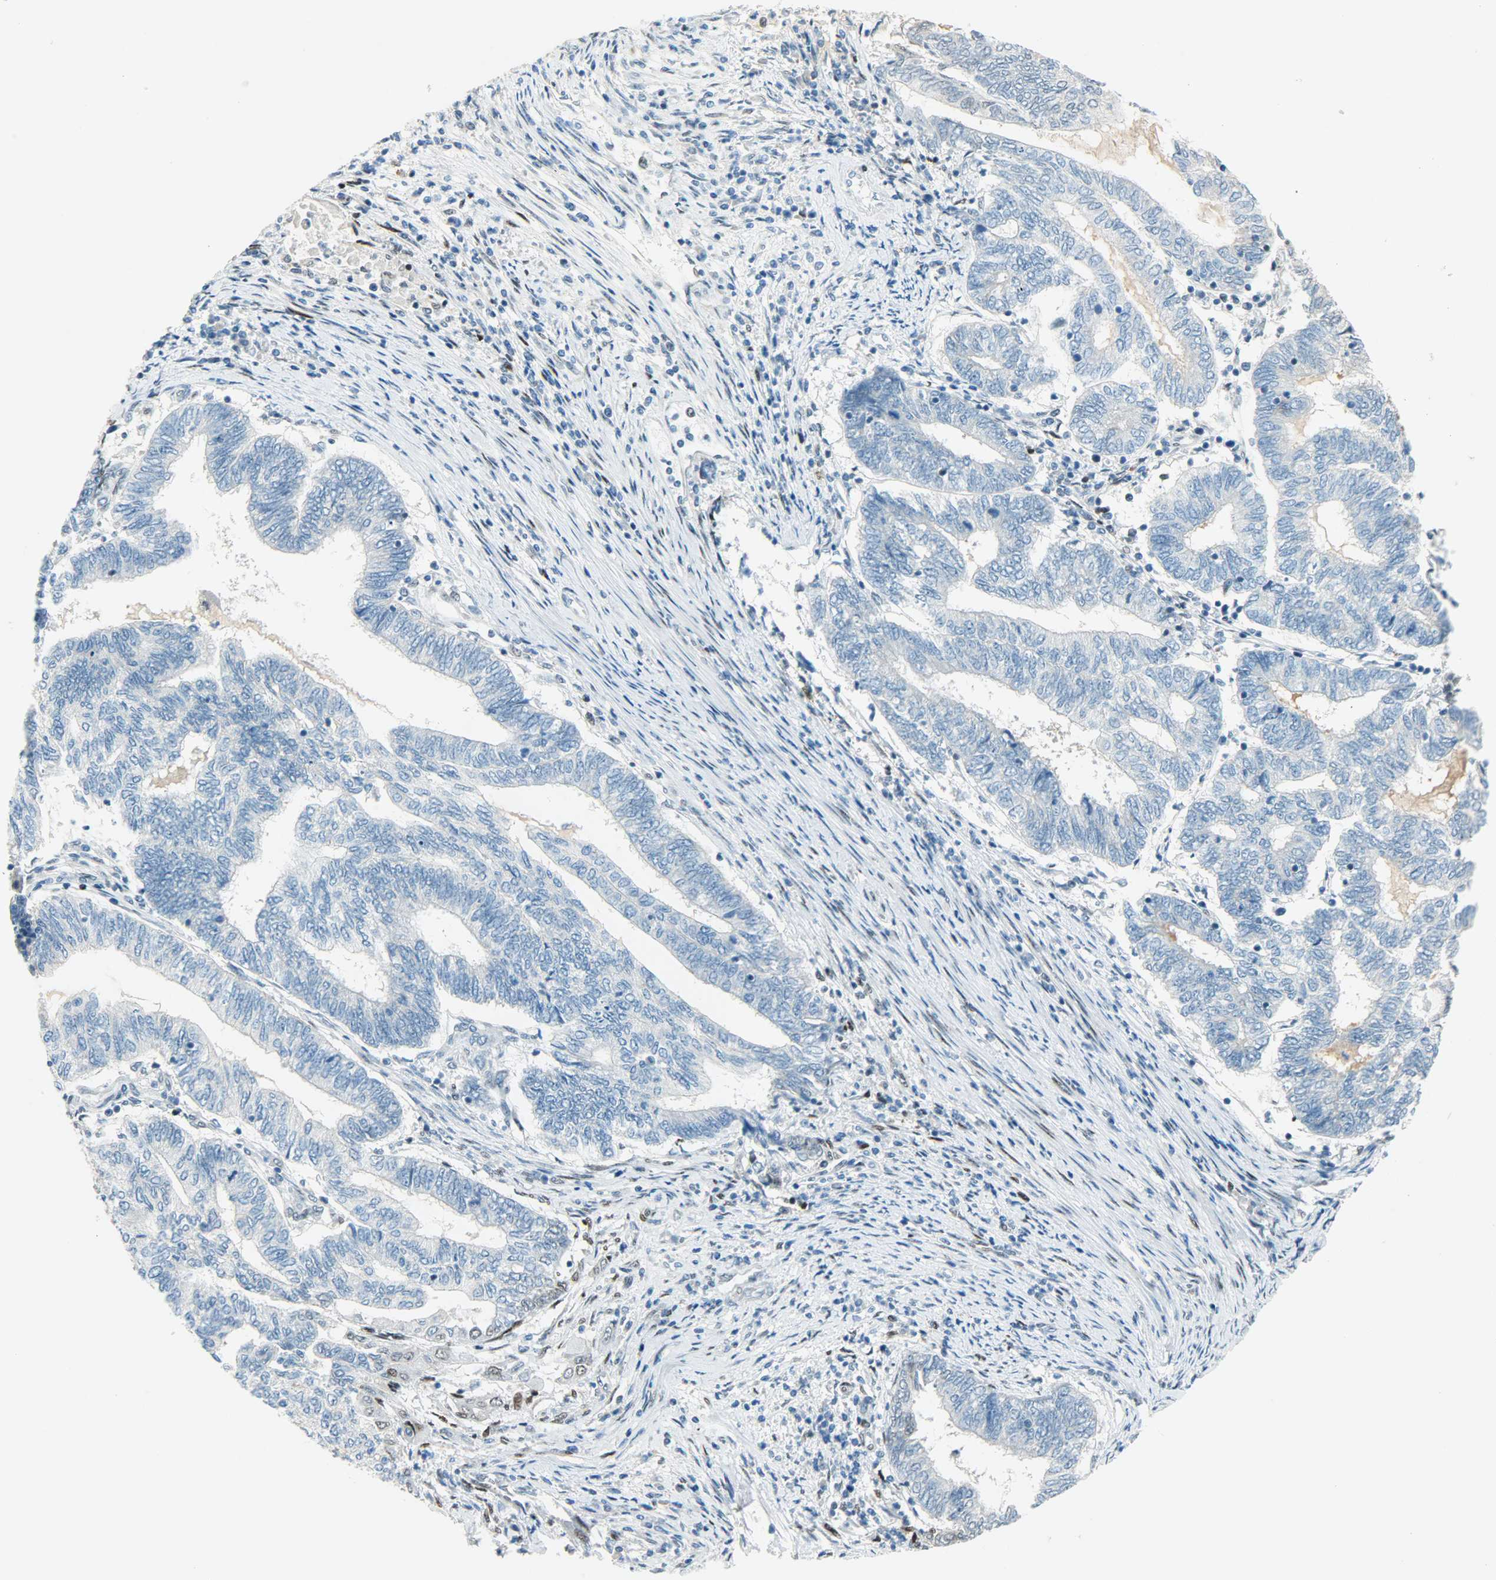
{"staining": {"intensity": "weak", "quantity": "<25%", "location": "nuclear"}, "tissue": "endometrial cancer", "cell_type": "Tumor cells", "image_type": "cancer", "snomed": [{"axis": "morphology", "description": "Adenocarcinoma, NOS"}, {"axis": "topography", "description": "Uterus"}, {"axis": "topography", "description": "Endometrium"}], "caption": "Human adenocarcinoma (endometrial) stained for a protein using IHC demonstrates no expression in tumor cells.", "gene": "JUNB", "patient": {"sex": "female", "age": 70}}